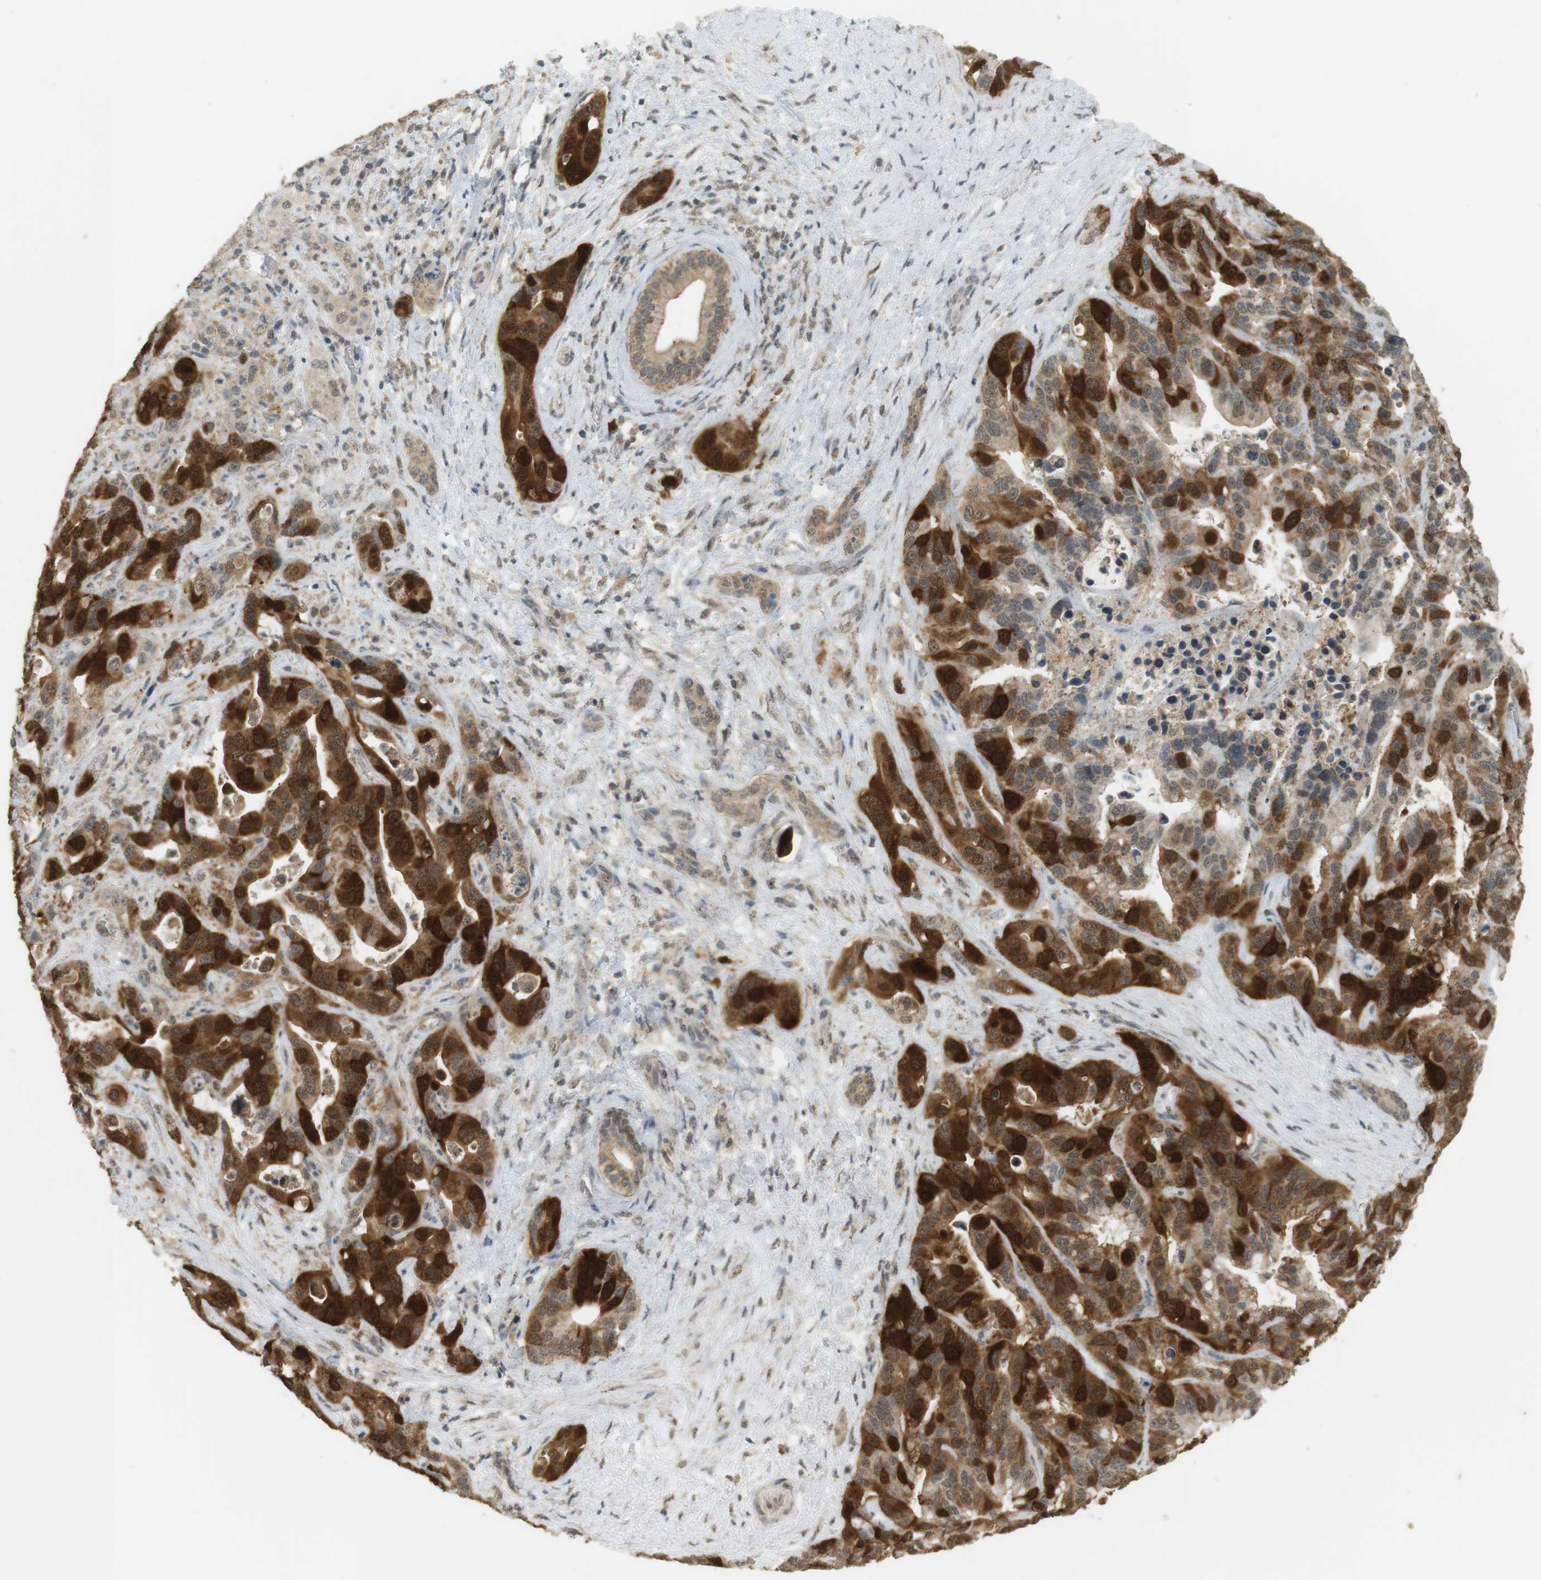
{"staining": {"intensity": "strong", "quantity": ">75%", "location": "cytoplasmic/membranous"}, "tissue": "liver cancer", "cell_type": "Tumor cells", "image_type": "cancer", "snomed": [{"axis": "morphology", "description": "Cholangiocarcinoma"}, {"axis": "topography", "description": "Liver"}], "caption": "Immunohistochemistry staining of cholangiocarcinoma (liver), which displays high levels of strong cytoplasmic/membranous expression in about >75% of tumor cells indicating strong cytoplasmic/membranous protein staining. The staining was performed using DAB (brown) for protein detection and nuclei were counterstained in hematoxylin (blue).", "gene": "TTK", "patient": {"sex": "female", "age": 65}}